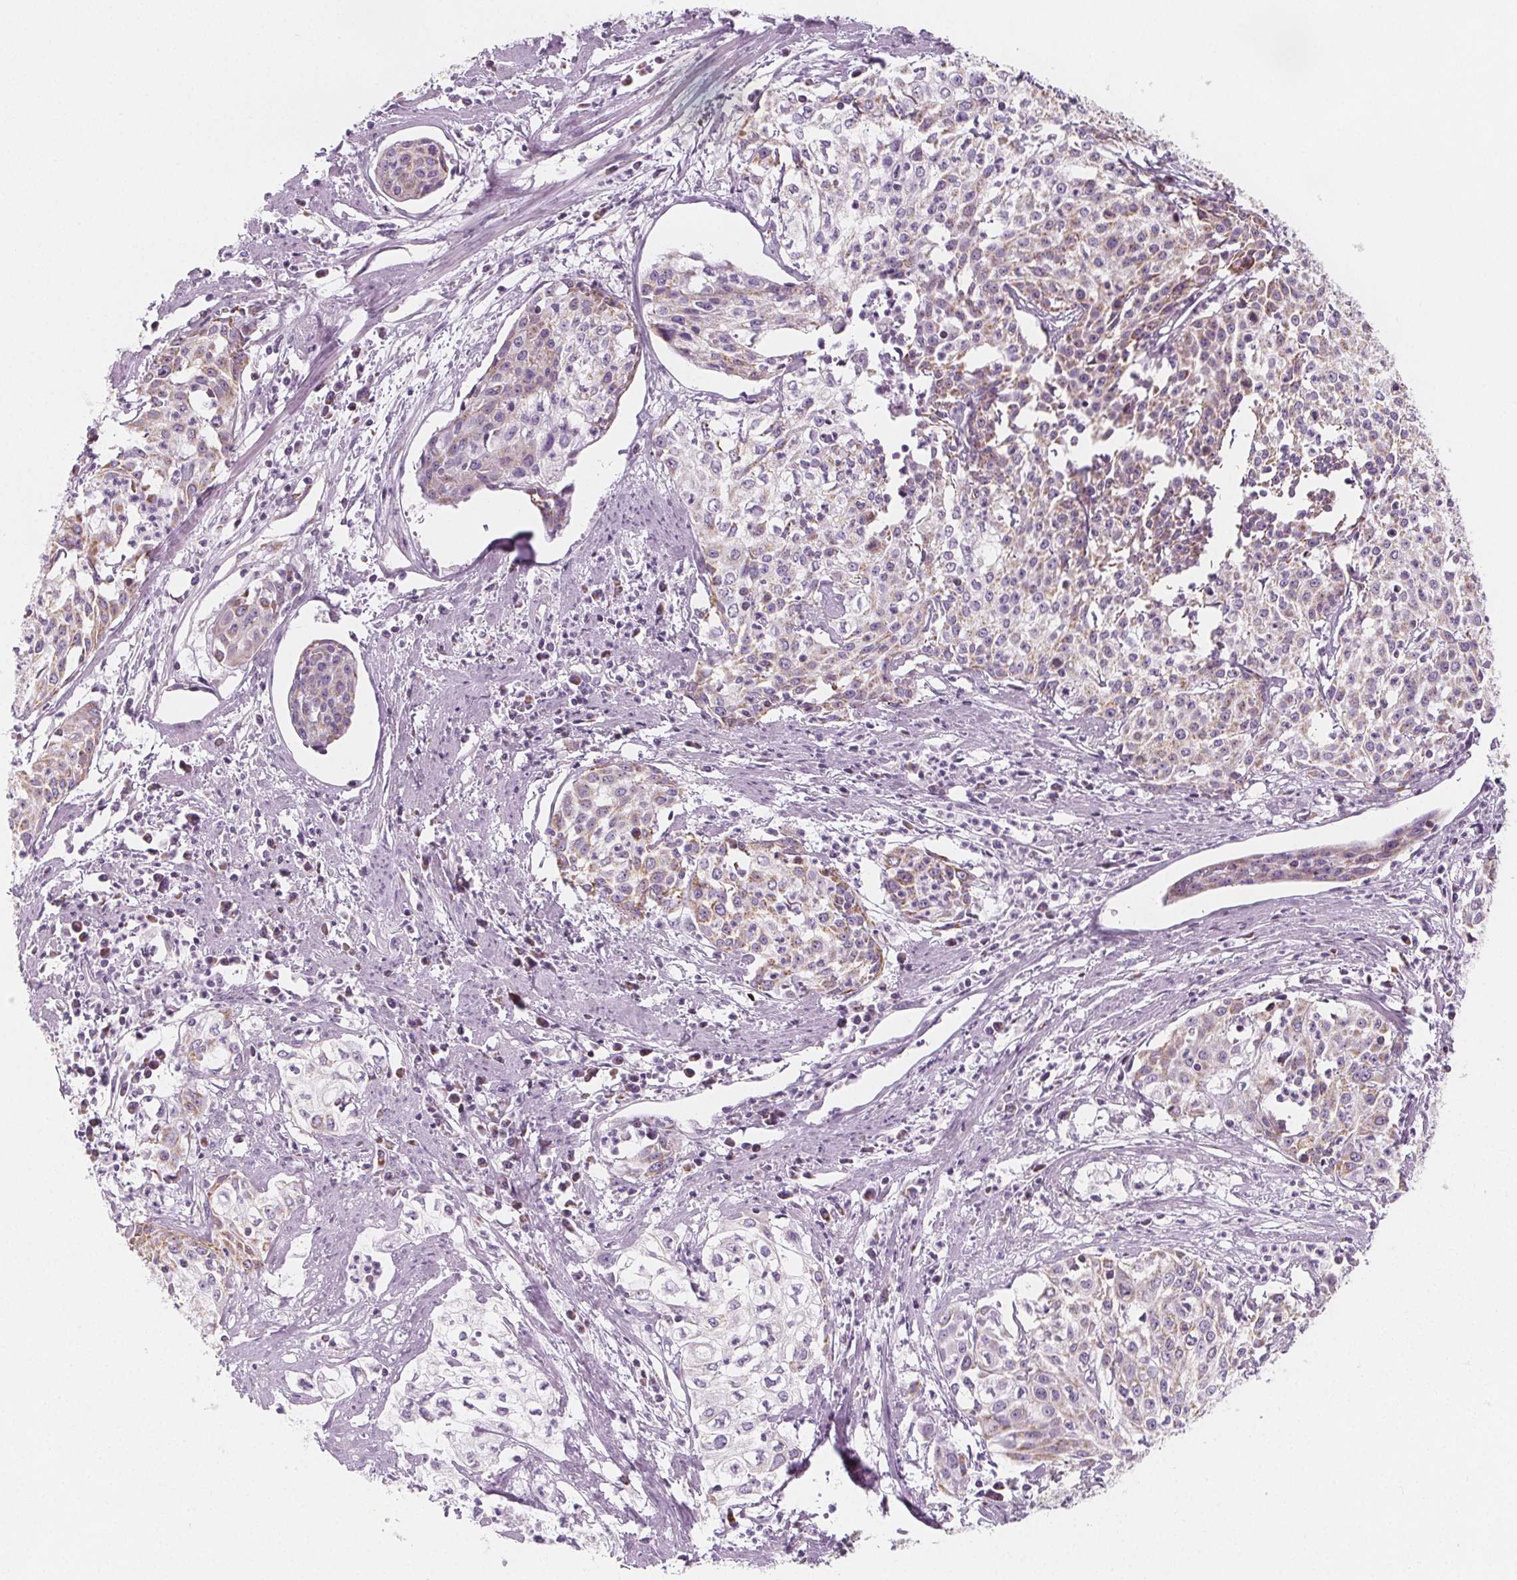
{"staining": {"intensity": "weak", "quantity": "25%-75%", "location": "cytoplasmic/membranous"}, "tissue": "cervical cancer", "cell_type": "Tumor cells", "image_type": "cancer", "snomed": [{"axis": "morphology", "description": "Squamous cell carcinoma, NOS"}, {"axis": "topography", "description": "Cervix"}], "caption": "Brown immunohistochemical staining in squamous cell carcinoma (cervical) reveals weak cytoplasmic/membranous expression in about 25%-75% of tumor cells. The staining was performed using DAB (3,3'-diaminobenzidine), with brown indicating positive protein expression. Nuclei are stained blue with hematoxylin.", "gene": "IL17C", "patient": {"sex": "female", "age": 39}}